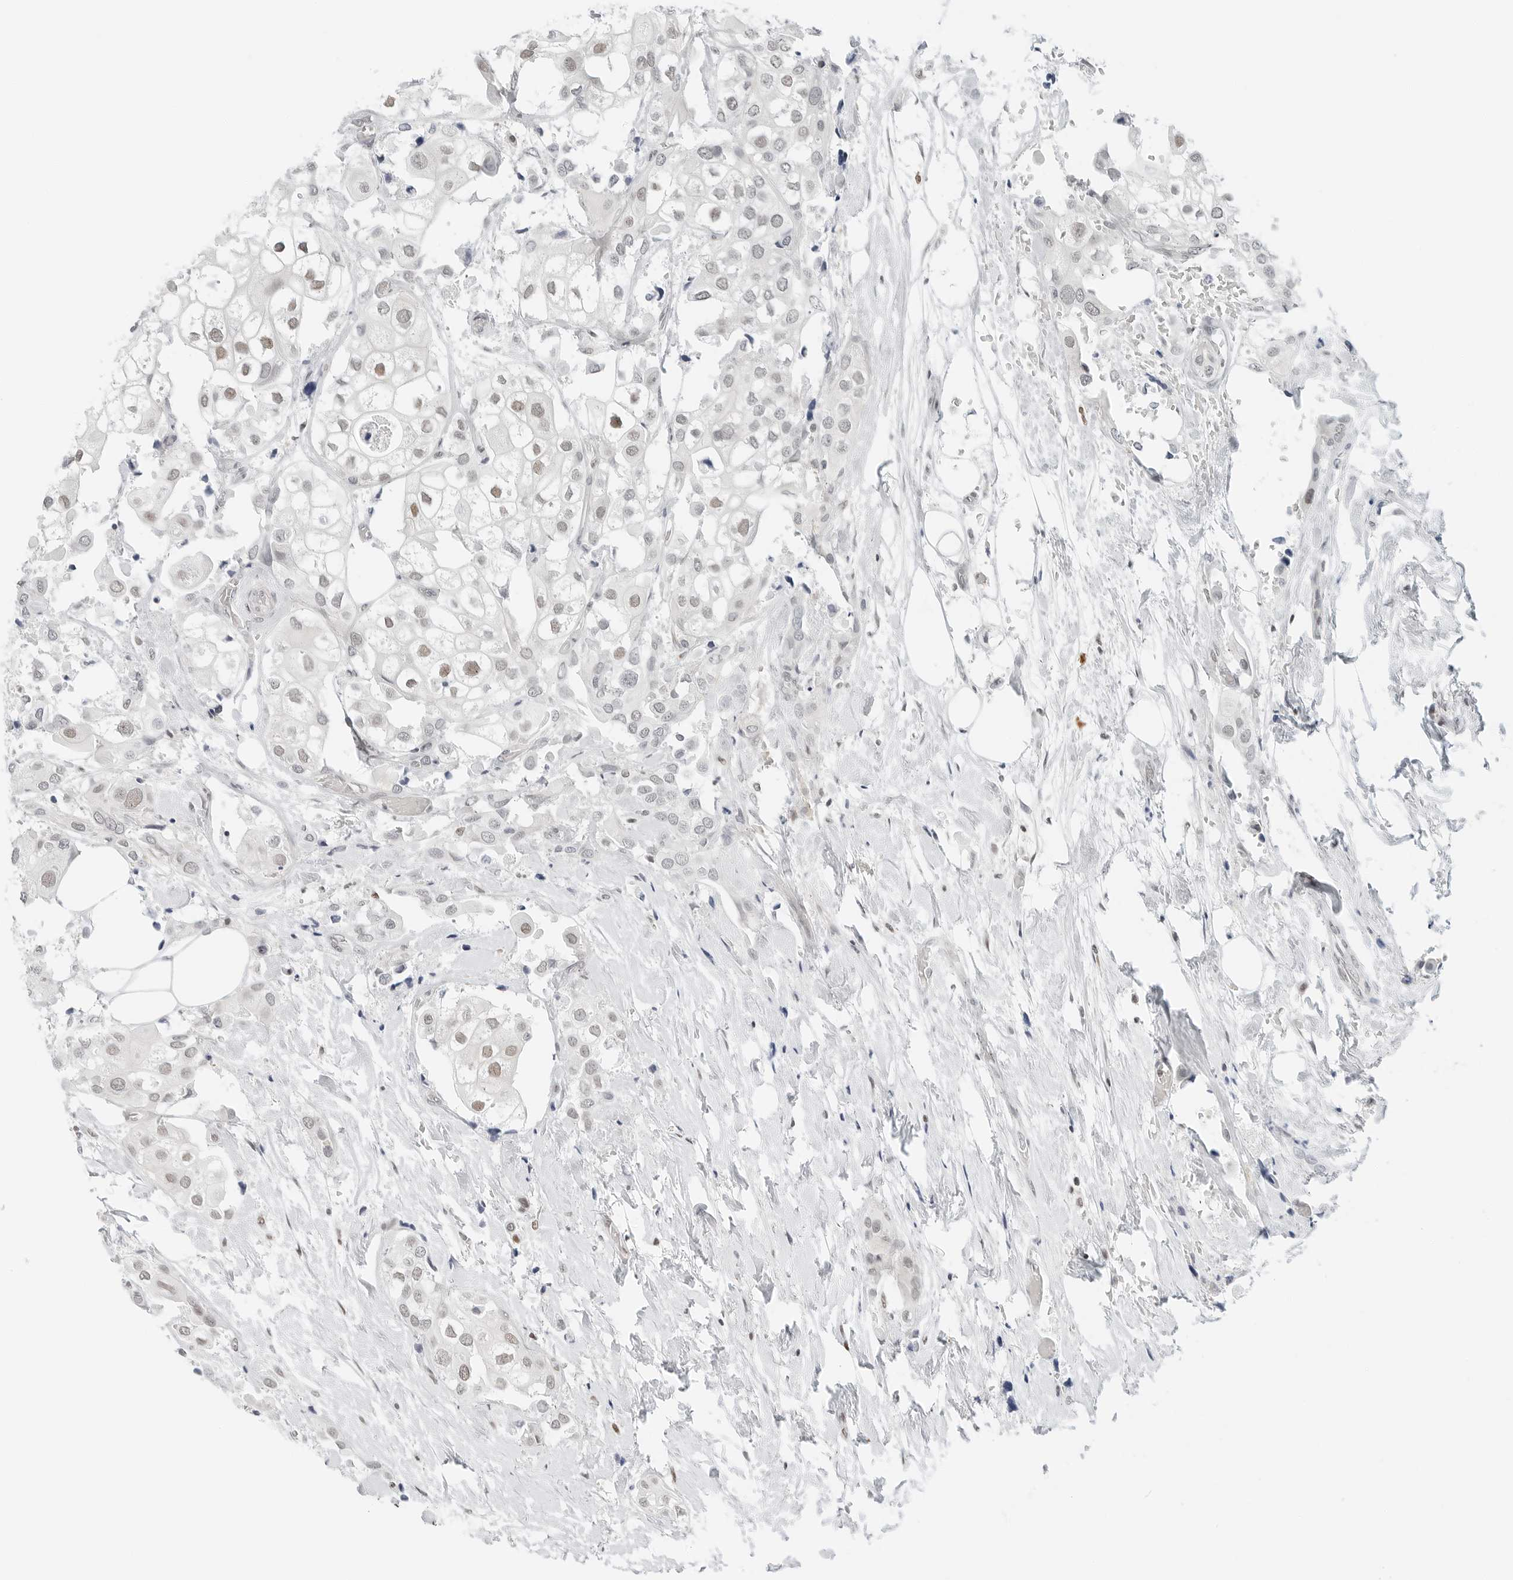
{"staining": {"intensity": "negative", "quantity": "none", "location": "none"}, "tissue": "urothelial cancer", "cell_type": "Tumor cells", "image_type": "cancer", "snomed": [{"axis": "morphology", "description": "Urothelial carcinoma, High grade"}, {"axis": "topography", "description": "Urinary bladder"}], "caption": "There is no significant expression in tumor cells of urothelial carcinoma (high-grade).", "gene": "CRTC2", "patient": {"sex": "male", "age": 64}}